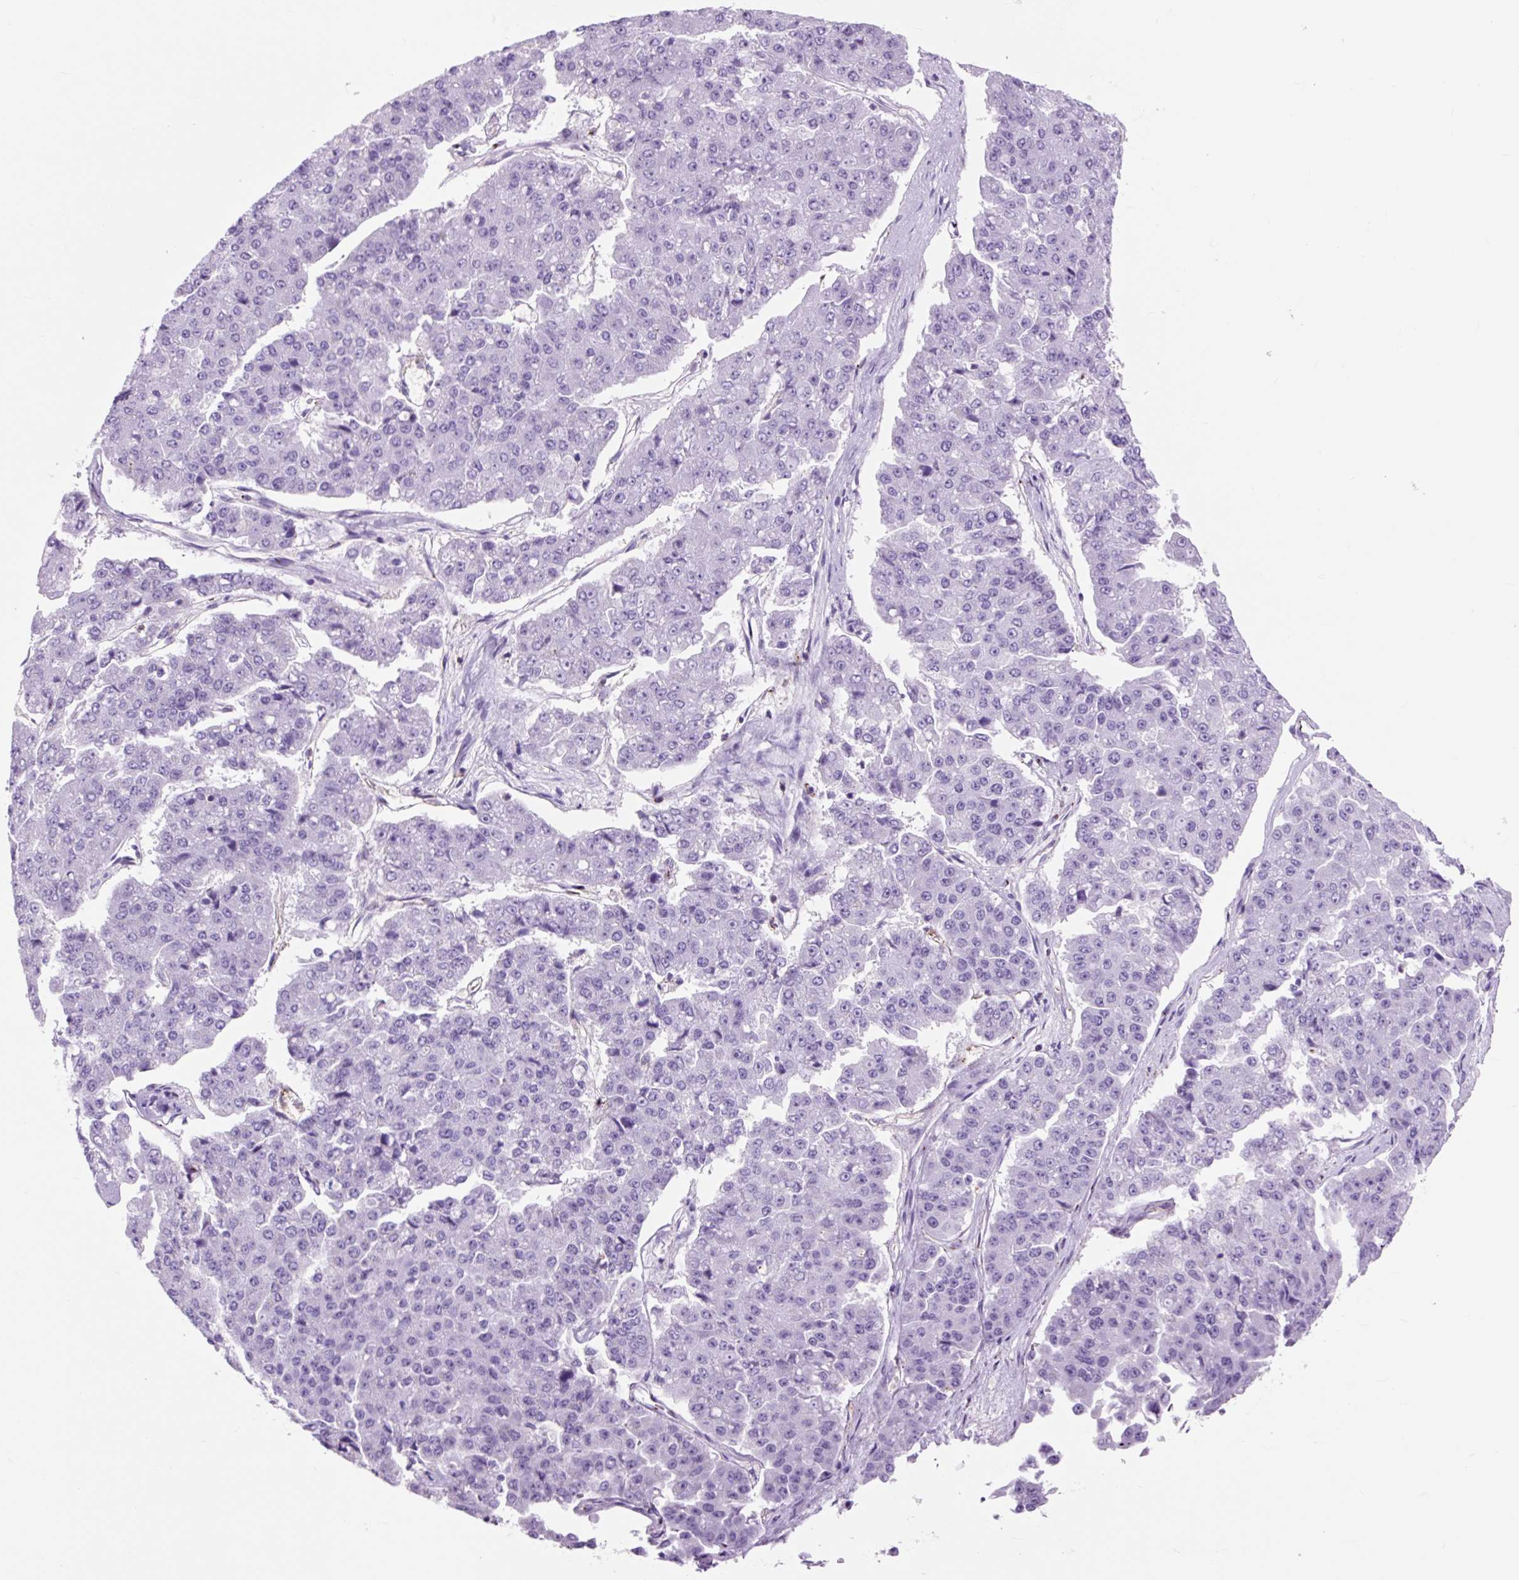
{"staining": {"intensity": "negative", "quantity": "none", "location": "none"}, "tissue": "pancreatic cancer", "cell_type": "Tumor cells", "image_type": "cancer", "snomed": [{"axis": "morphology", "description": "Adenocarcinoma, NOS"}, {"axis": "topography", "description": "Pancreas"}], "caption": "Protein analysis of pancreatic cancer (adenocarcinoma) displays no significant positivity in tumor cells.", "gene": "OR10A7", "patient": {"sex": "male", "age": 50}}